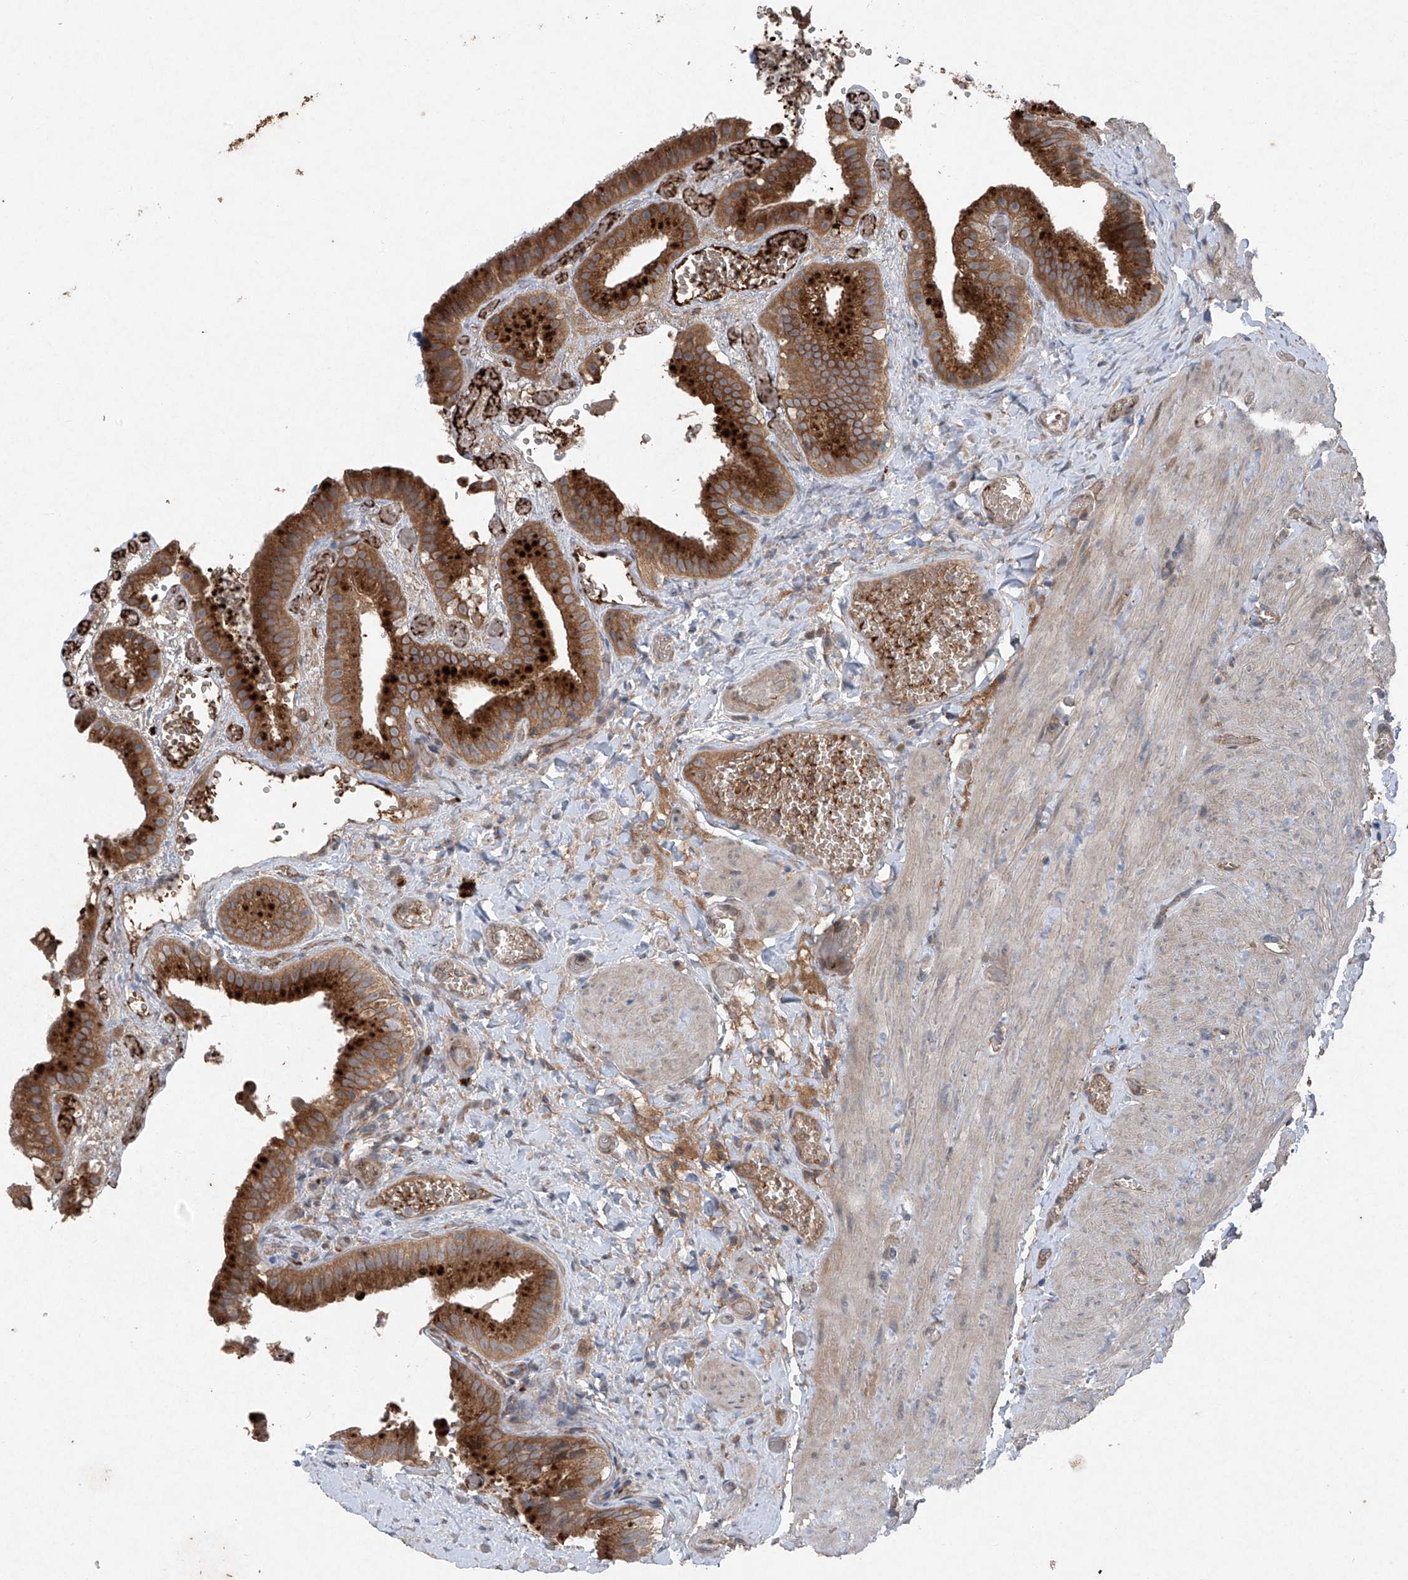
{"staining": {"intensity": "strong", "quantity": ">75%", "location": "cytoplasmic/membranous"}, "tissue": "gallbladder", "cell_type": "Glandular cells", "image_type": "normal", "snomed": [{"axis": "morphology", "description": "Normal tissue, NOS"}, {"axis": "topography", "description": "Gallbladder"}], "caption": "This micrograph shows immunohistochemistry (IHC) staining of normal gallbladder, with high strong cytoplasmic/membranous staining in about >75% of glandular cells.", "gene": "FOXRED2", "patient": {"sex": "female", "age": 64}}